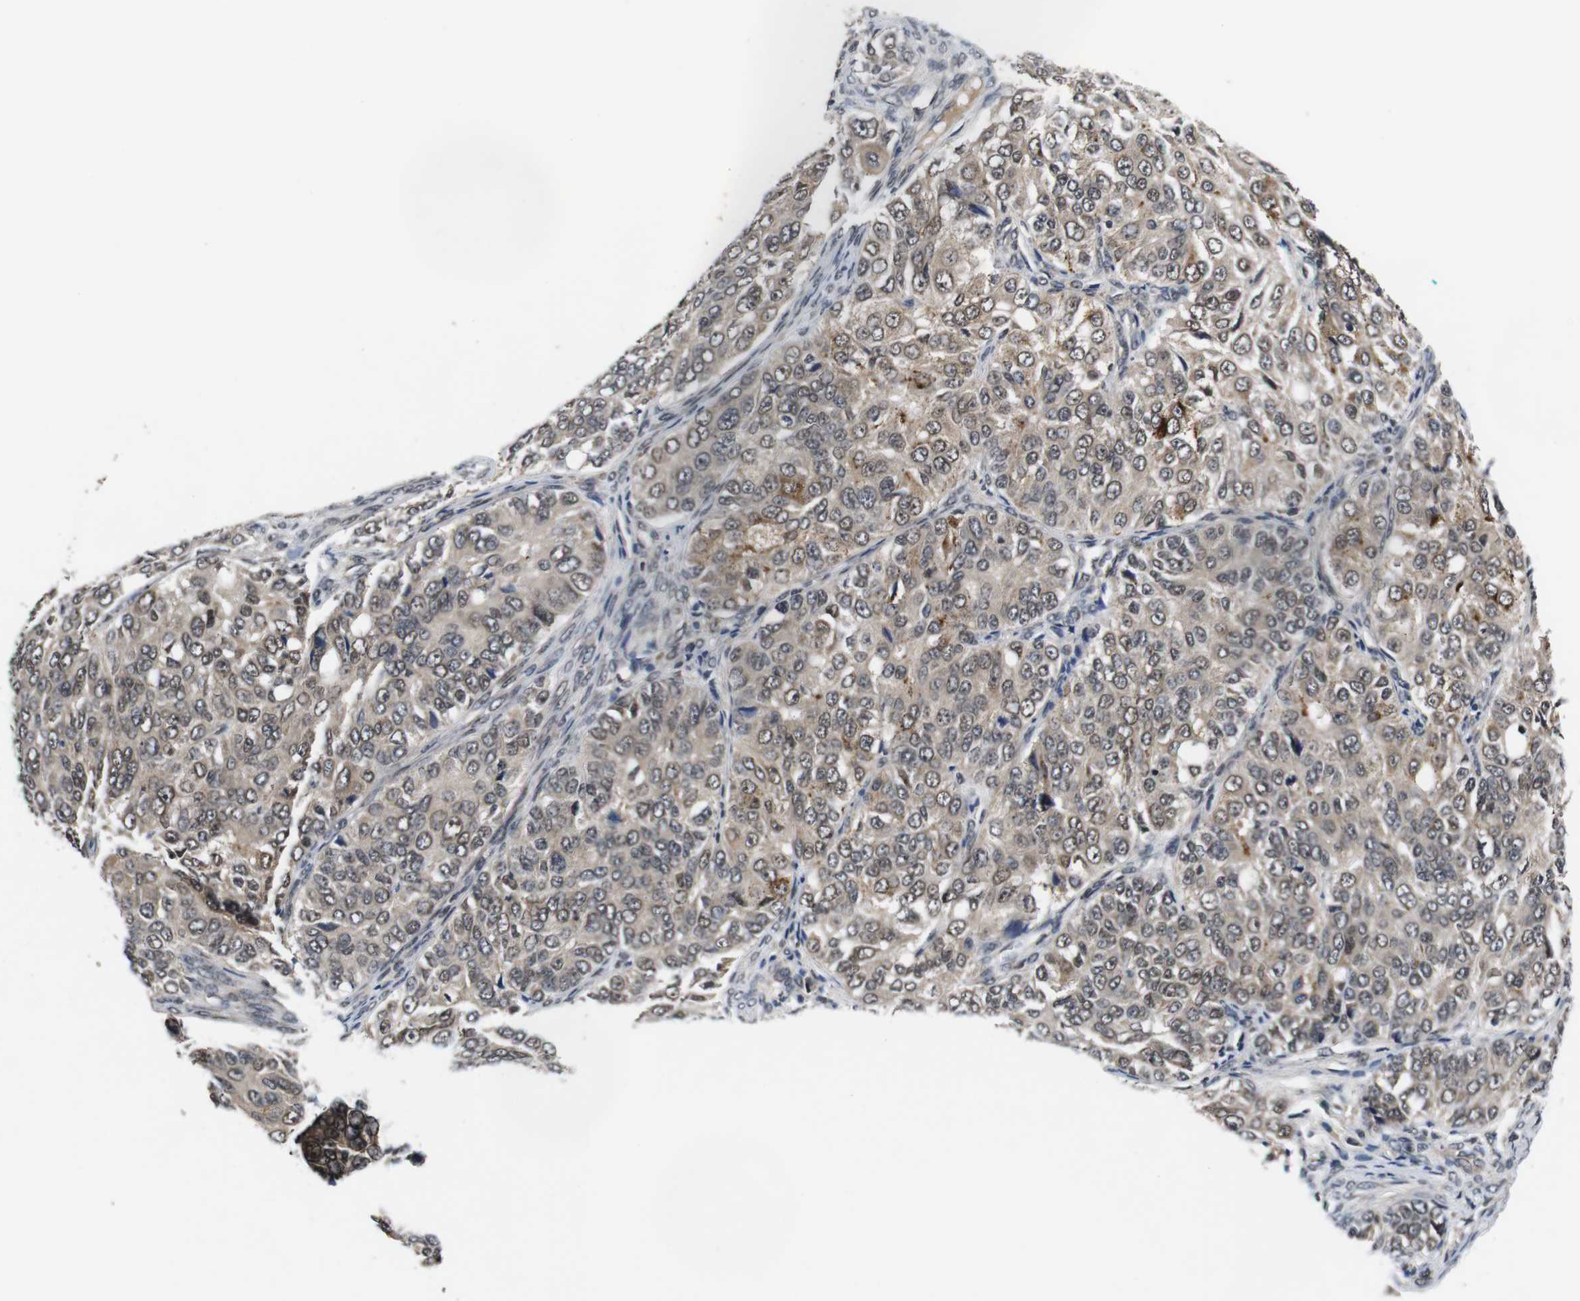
{"staining": {"intensity": "weak", "quantity": ">75%", "location": "cytoplasmic/membranous,nuclear"}, "tissue": "ovarian cancer", "cell_type": "Tumor cells", "image_type": "cancer", "snomed": [{"axis": "morphology", "description": "Carcinoma, endometroid"}, {"axis": "topography", "description": "Ovary"}], "caption": "A brown stain highlights weak cytoplasmic/membranous and nuclear staining of a protein in ovarian endometroid carcinoma tumor cells.", "gene": "ZBTB46", "patient": {"sex": "female", "age": 51}}